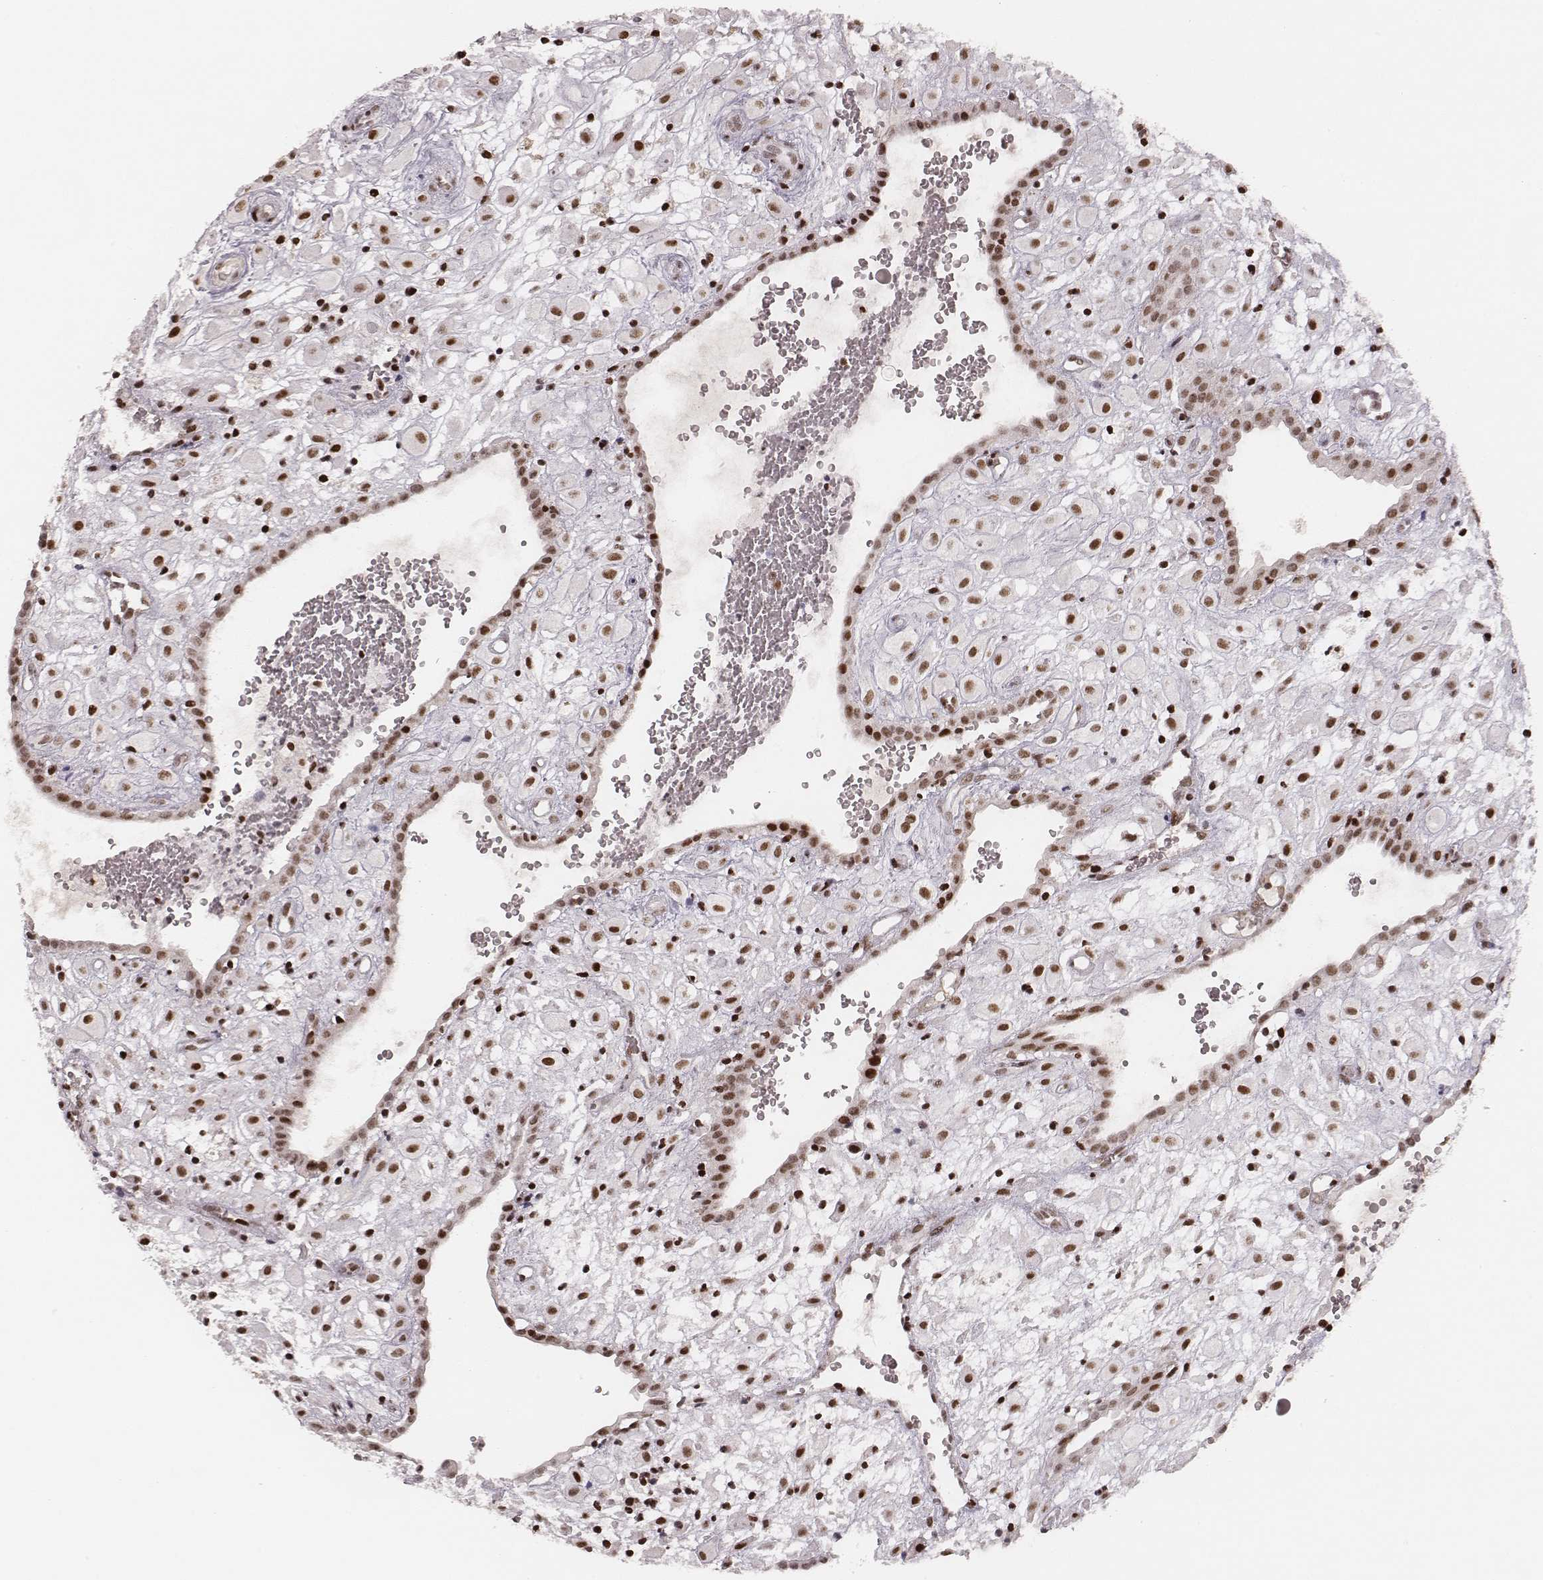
{"staining": {"intensity": "strong", "quantity": ">75%", "location": "nuclear"}, "tissue": "placenta", "cell_type": "Decidual cells", "image_type": "normal", "snomed": [{"axis": "morphology", "description": "Normal tissue, NOS"}, {"axis": "topography", "description": "Placenta"}], "caption": "A brown stain highlights strong nuclear expression of a protein in decidual cells of unremarkable placenta. (DAB (3,3'-diaminobenzidine) IHC, brown staining for protein, blue staining for nuclei).", "gene": "HNRNPC", "patient": {"sex": "female", "age": 24}}